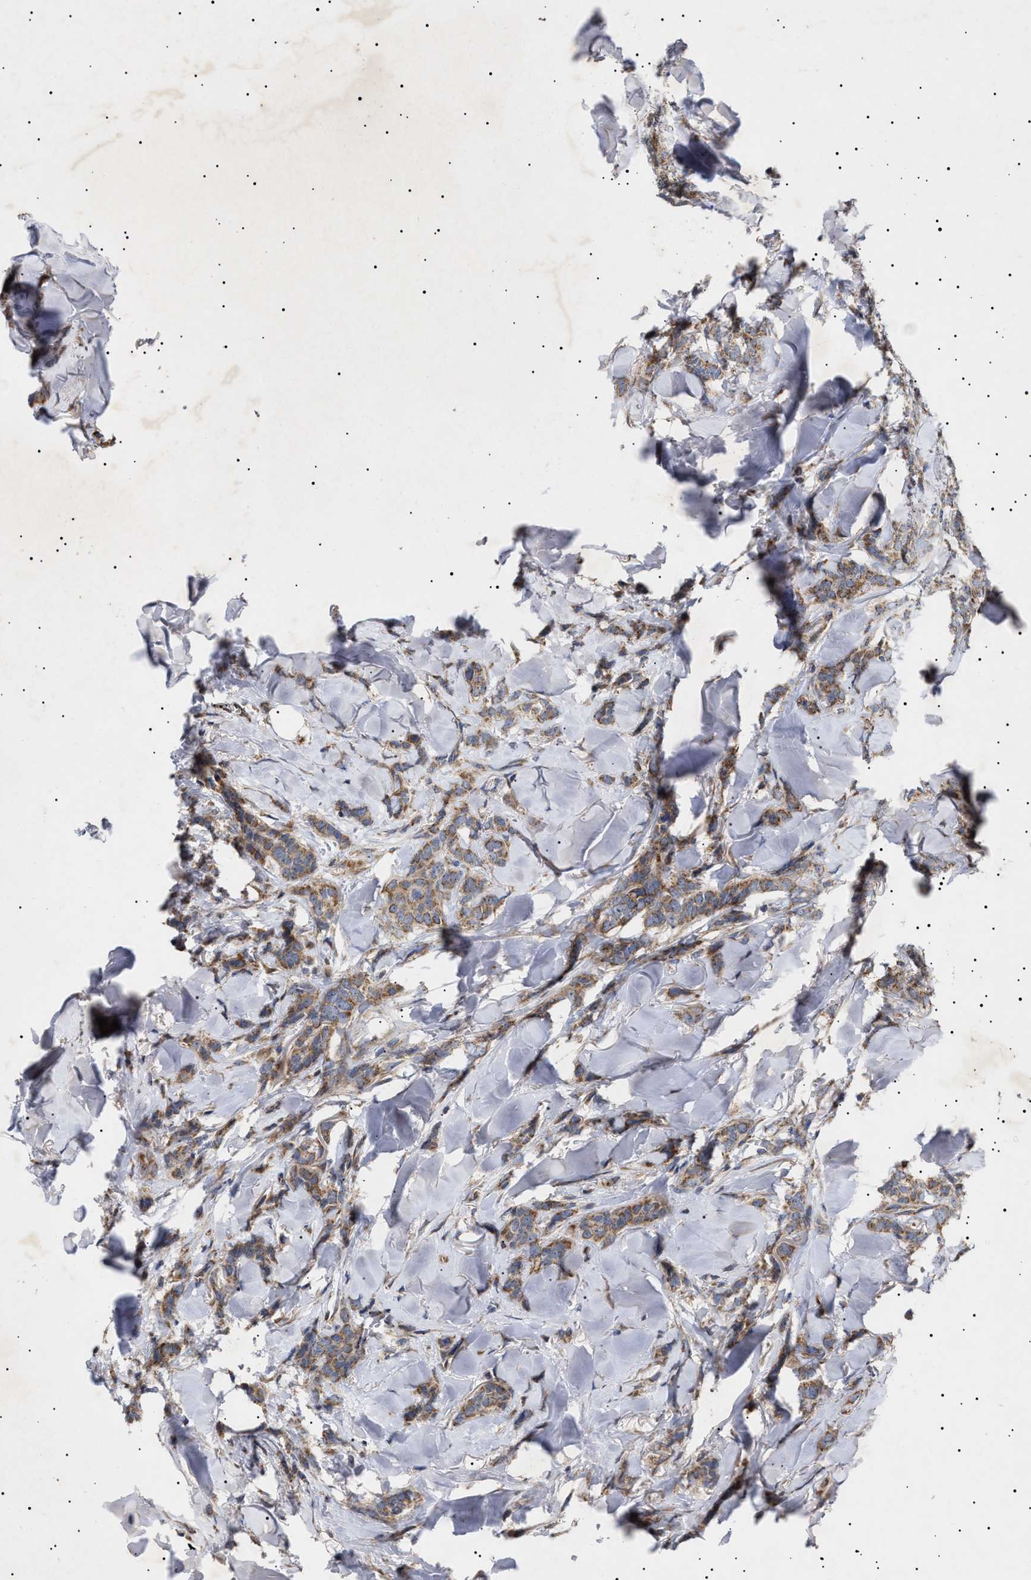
{"staining": {"intensity": "moderate", "quantity": ">75%", "location": "cytoplasmic/membranous"}, "tissue": "breast cancer", "cell_type": "Tumor cells", "image_type": "cancer", "snomed": [{"axis": "morphology", "description": "Lobular carcinoma"}, {"axis": "topography", "description": "Skin"}, {"axis": "topography", "description": "Breast"}], "caption": "Immunohistochemical staining of human breast cancer (lobular carcinoma) displays medium levels of moderate cytoplasmic/membranous protein positivity in about >75% of tumor cells.", "gene": "MRPL10", "patient": {"sex": "female", "age": 46}}